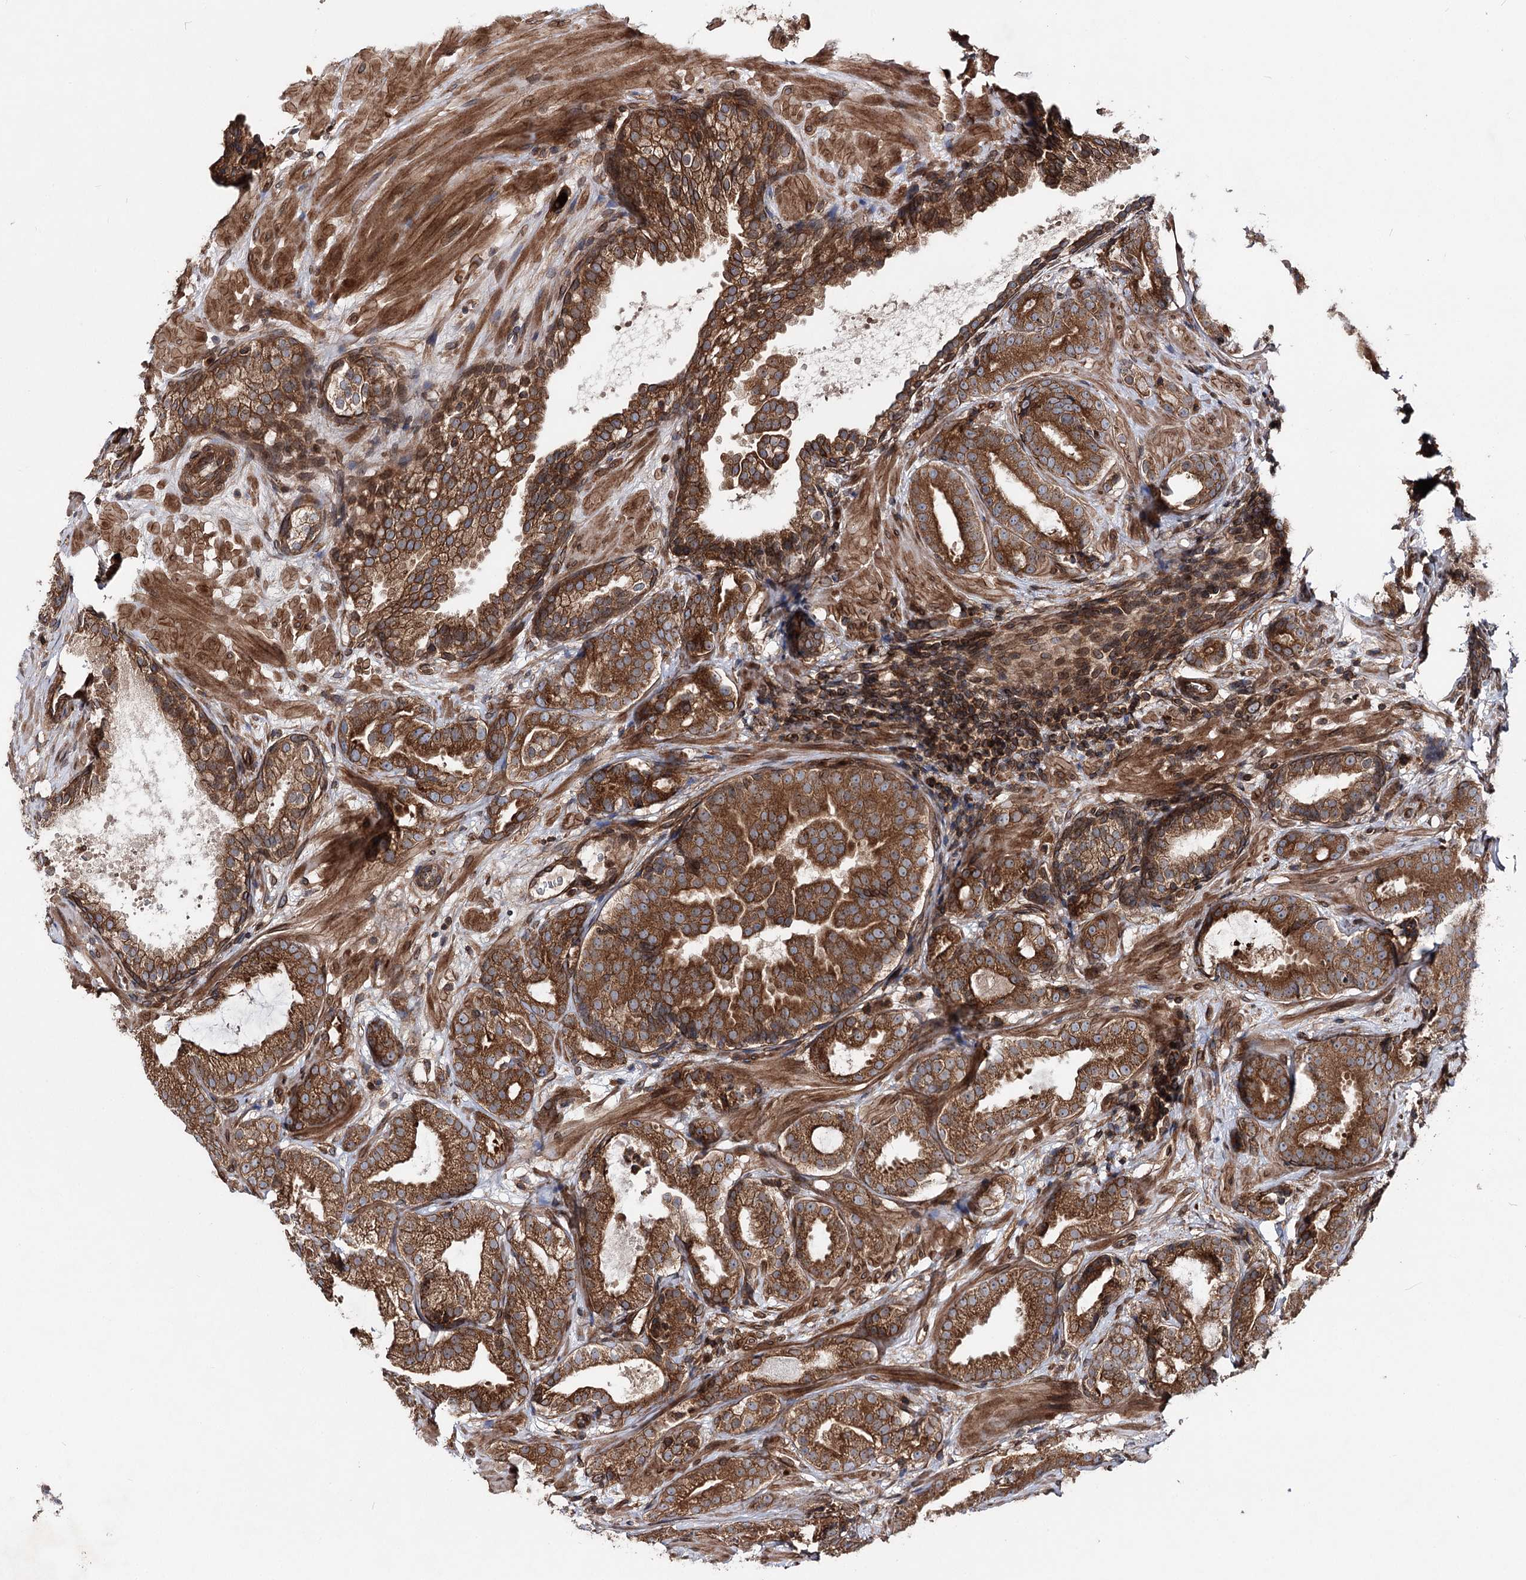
{"staining": {"intensity": "strong", "quantity": ">75%", "location": "cytoplasmic/membranous"}, "tissue": "prostate cancer", "cell_type": "Tumor cells", "image_type": "cancer", "snomed": [{"axis": "morphology", "description": "Adenocarcinoma, High grade"}, {"axis": "topography", "description": "Prostate"}], "caption": "High-power microscopy captured an immunohistochemistry photomicrograph of adenocarcinoma (high-grade) (prostate), revealing strong cytoplasmic/membranous expression in approximately >75% of tumor cells. (DAB (3,3'-diaminobenzidine) IHC, brown staining for protein, blue staining for nuclei).", "gene": "FGFR1OP2", "patient": {"sex": "male", "age": 60}}